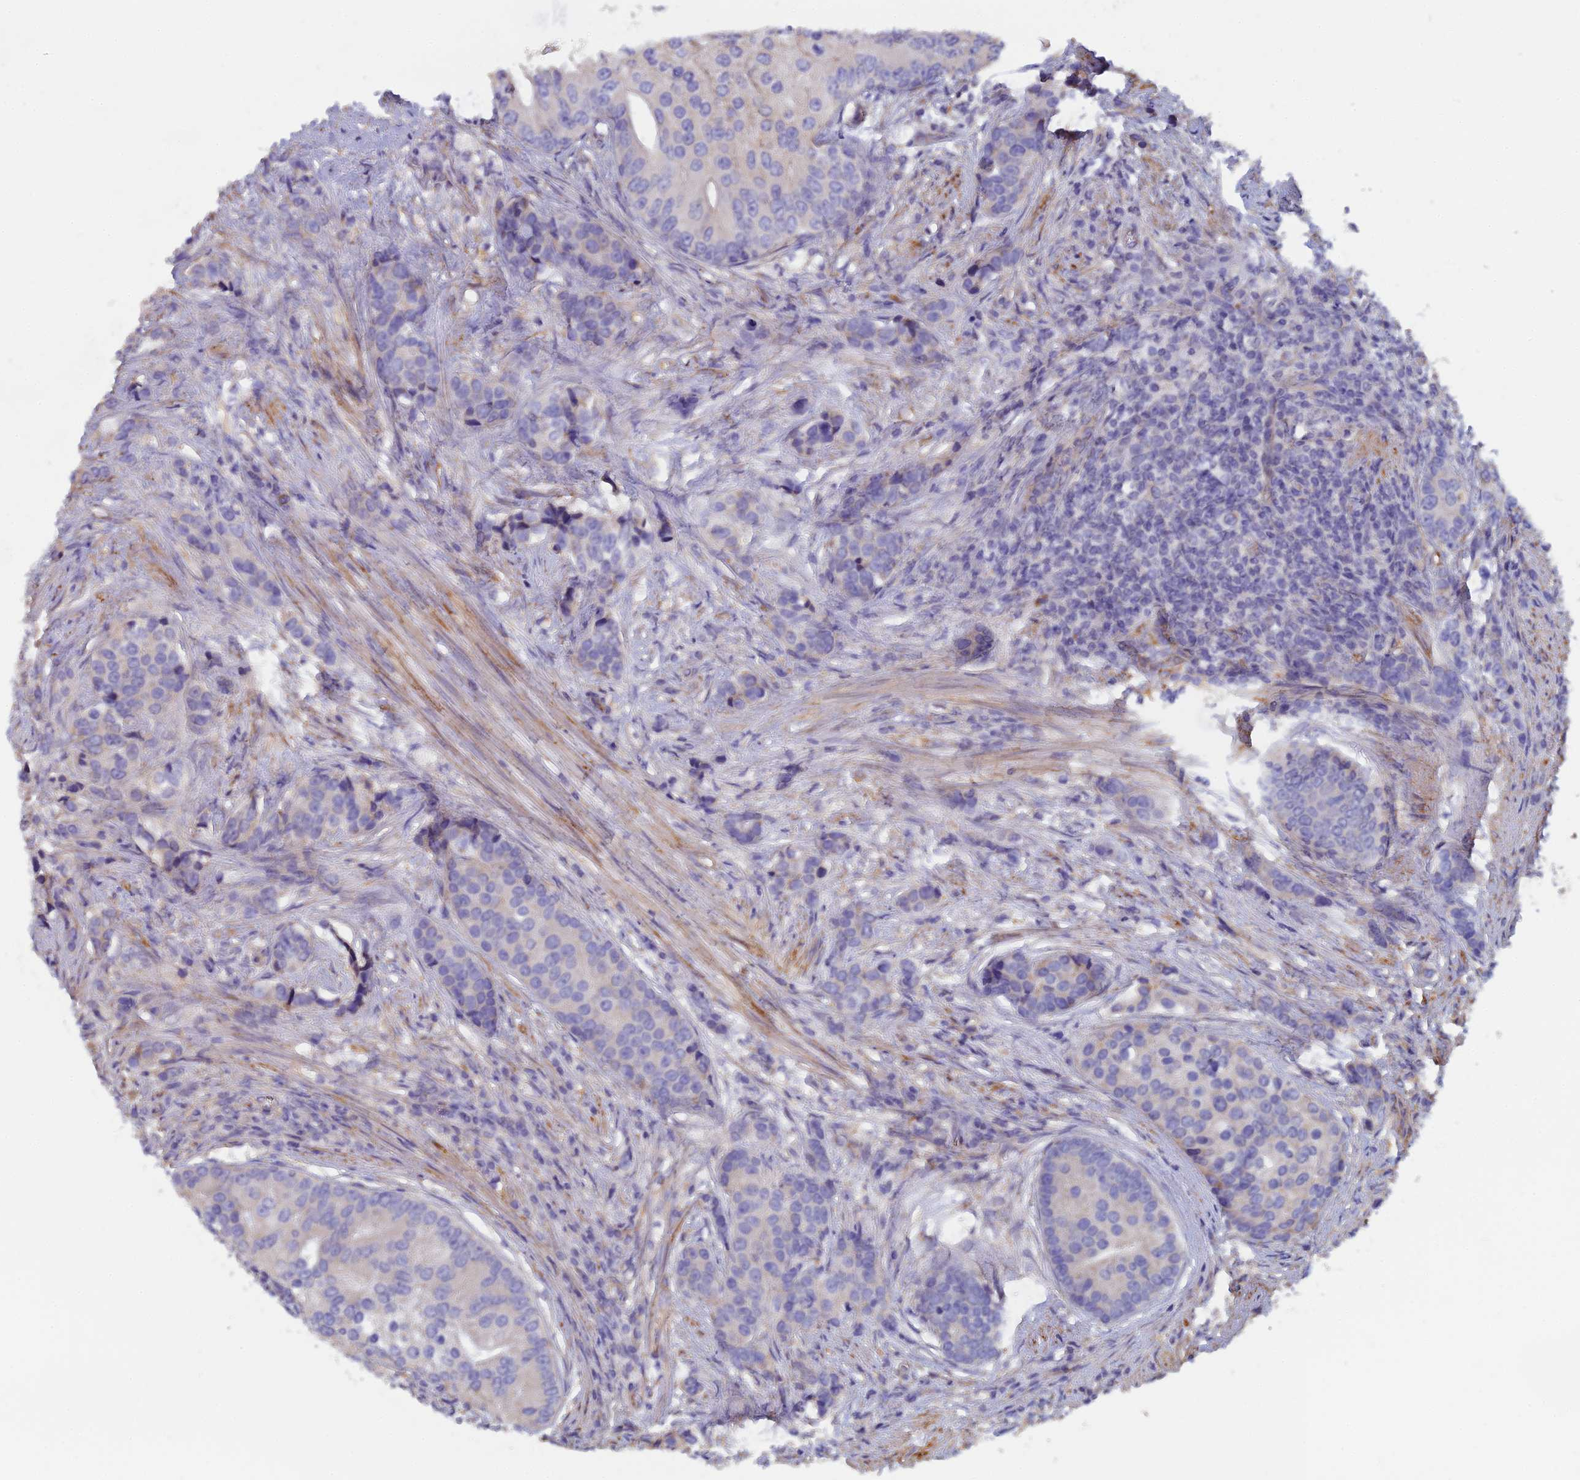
{"staining": {"intensity": "negative", "quantity": "none", "location": "none"}, "tissue": "prostate cancer", "cell_type": "Tumor cells", "image_type": "cancer", "snomed": [{"axis": "morphology", "description": "Adenocarcinoma, High grade"}, {"axis": "topography", "description": "Prostate"}], "caption": "Prostate high-grade adenocarcinoma stained for a protein using immunohistochemistry demonstrates no staining tumor cells.", "gene": "PCDHA5", "patient": {"sex": "male", "age": 62}}